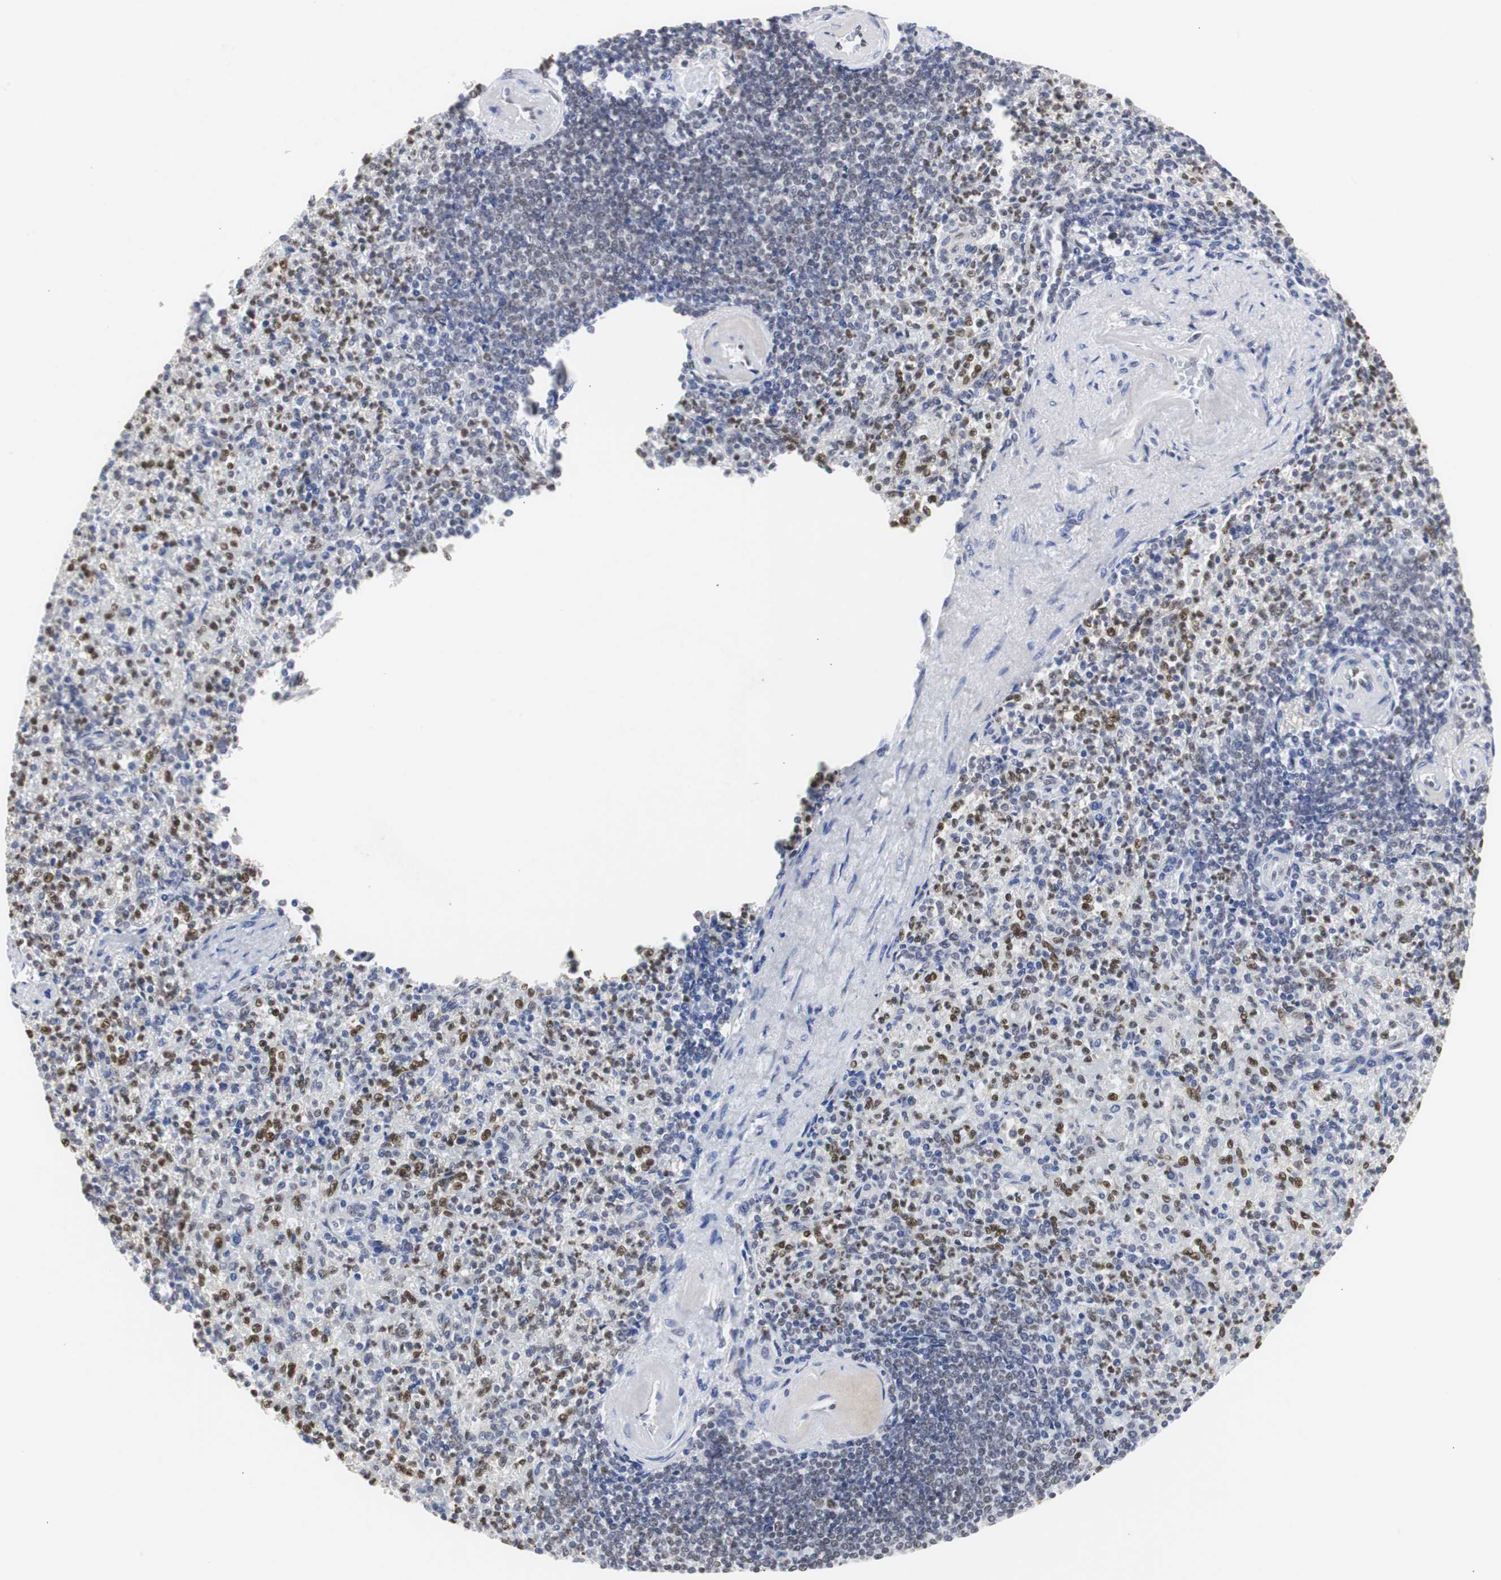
{"staining": {"intensity": "strong", "quantity": "25%-75%", "location": "nuclear"}, "tissue": "spleen", "cell_type": "Cells in red pulp", "image_type": "normal", "snomed": [{"axis": "morphology", "description": "Normal tissue, NOS"}, {"axis": "topography", "description": "Spleen"}], "caption": "Immunohistochemistry (IHC) photomicrograph of normal spleen stained for a protein (brown), which reveals high levels of strong nuclear expression in about 25%-75% of cells in red pulp.", "gene": "ZFC3H1", "patient": {"sex": "female", "age": 74}}